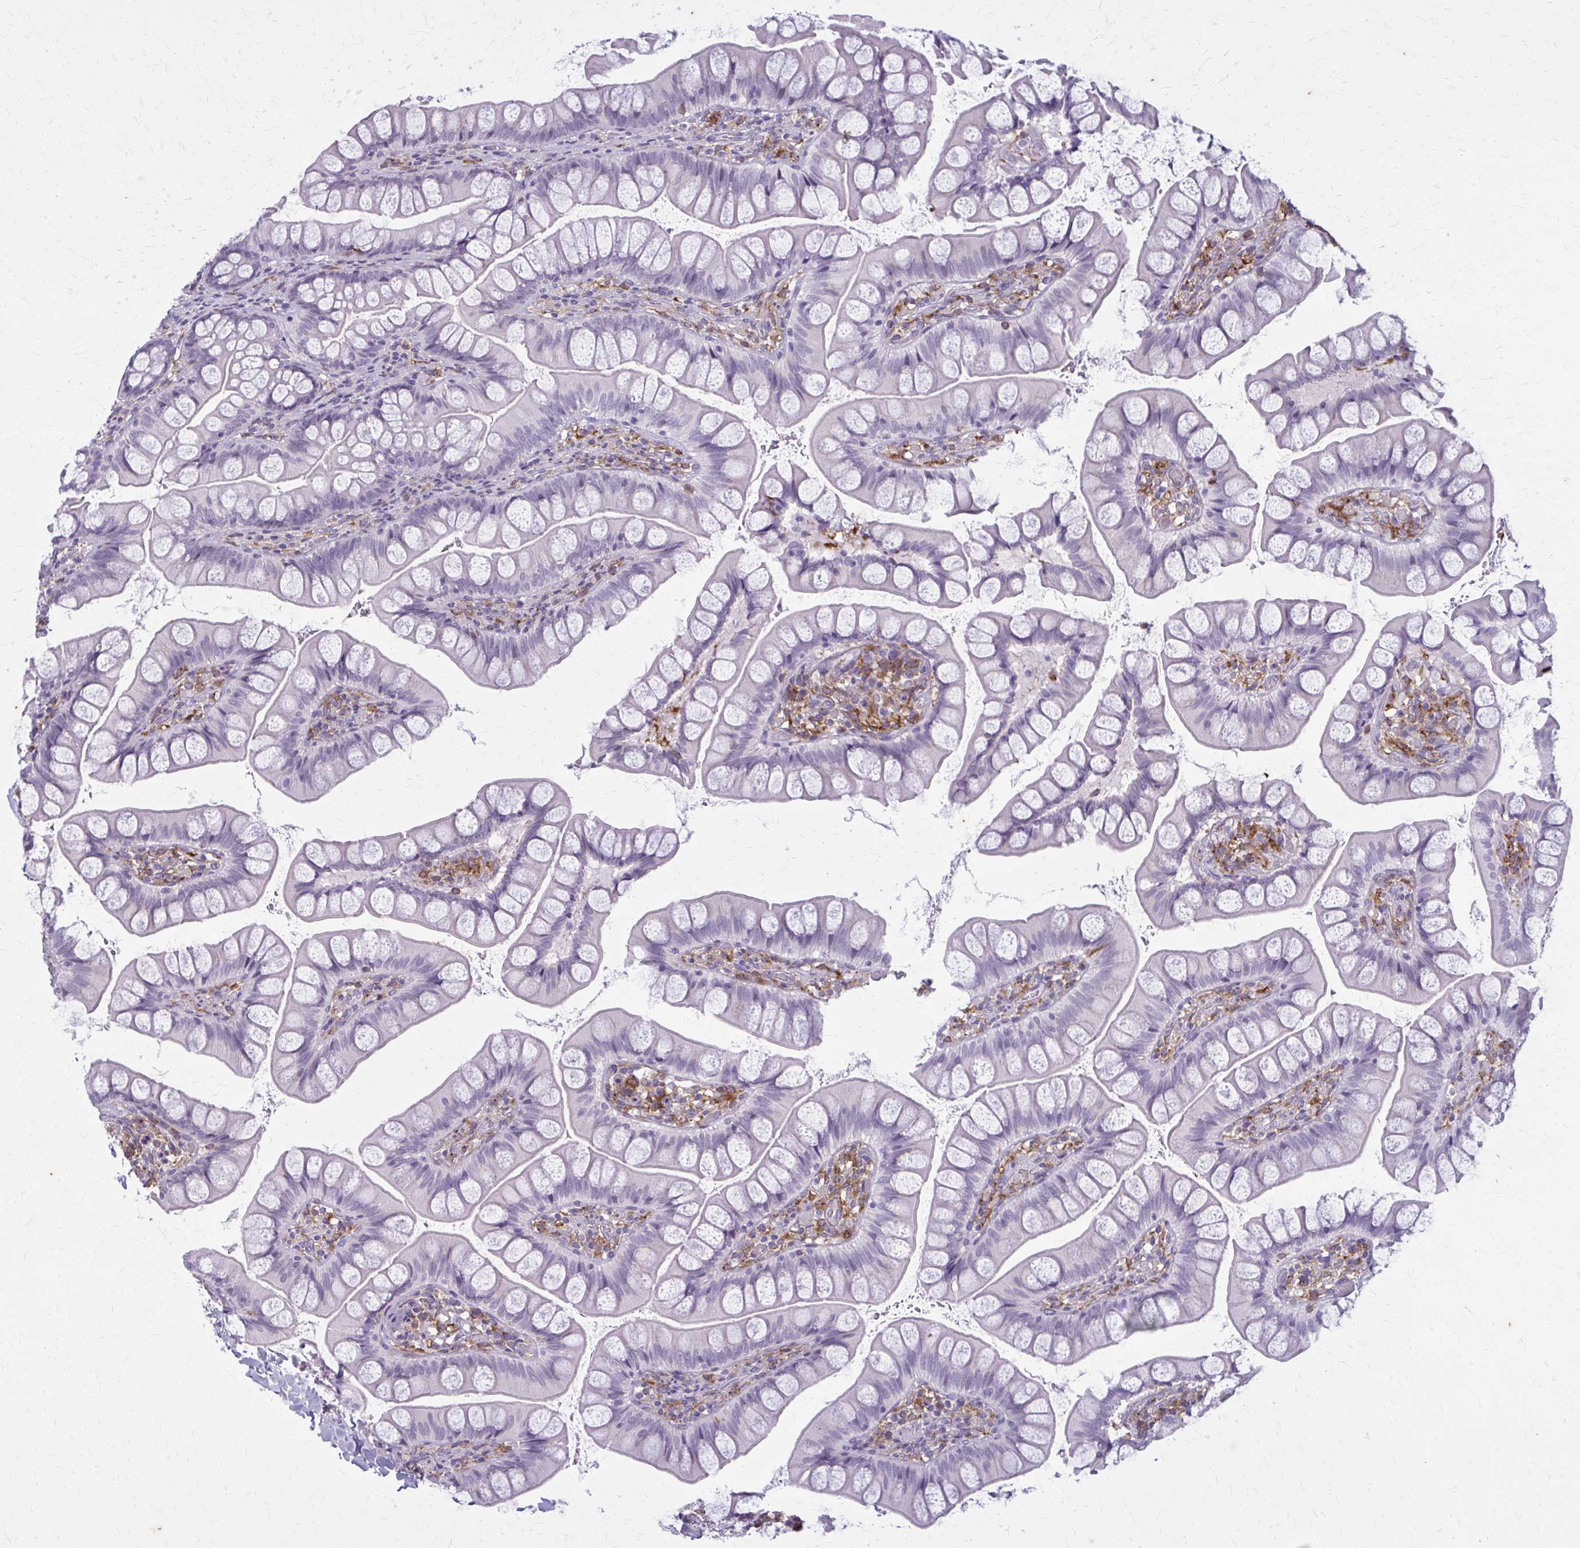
{"staining": {"intensity": "negative", "quantity": "none", "location": "none"}, "tissue": "small intestine", "cell_type": "Glandular cells", "image_type": "normal", "snomed": [{"axis": "morphology", "description": "Normal tissue, NOS"}, {"axis": "topography", "description": "Small intestine"}], "caption": "High power microscopy micrograph of an IHC micrograph of benign small intestine, revealing no significant expression in glandular cells.", "gene": "CARD9", "patient": {"sex": "male", "age": 70}}